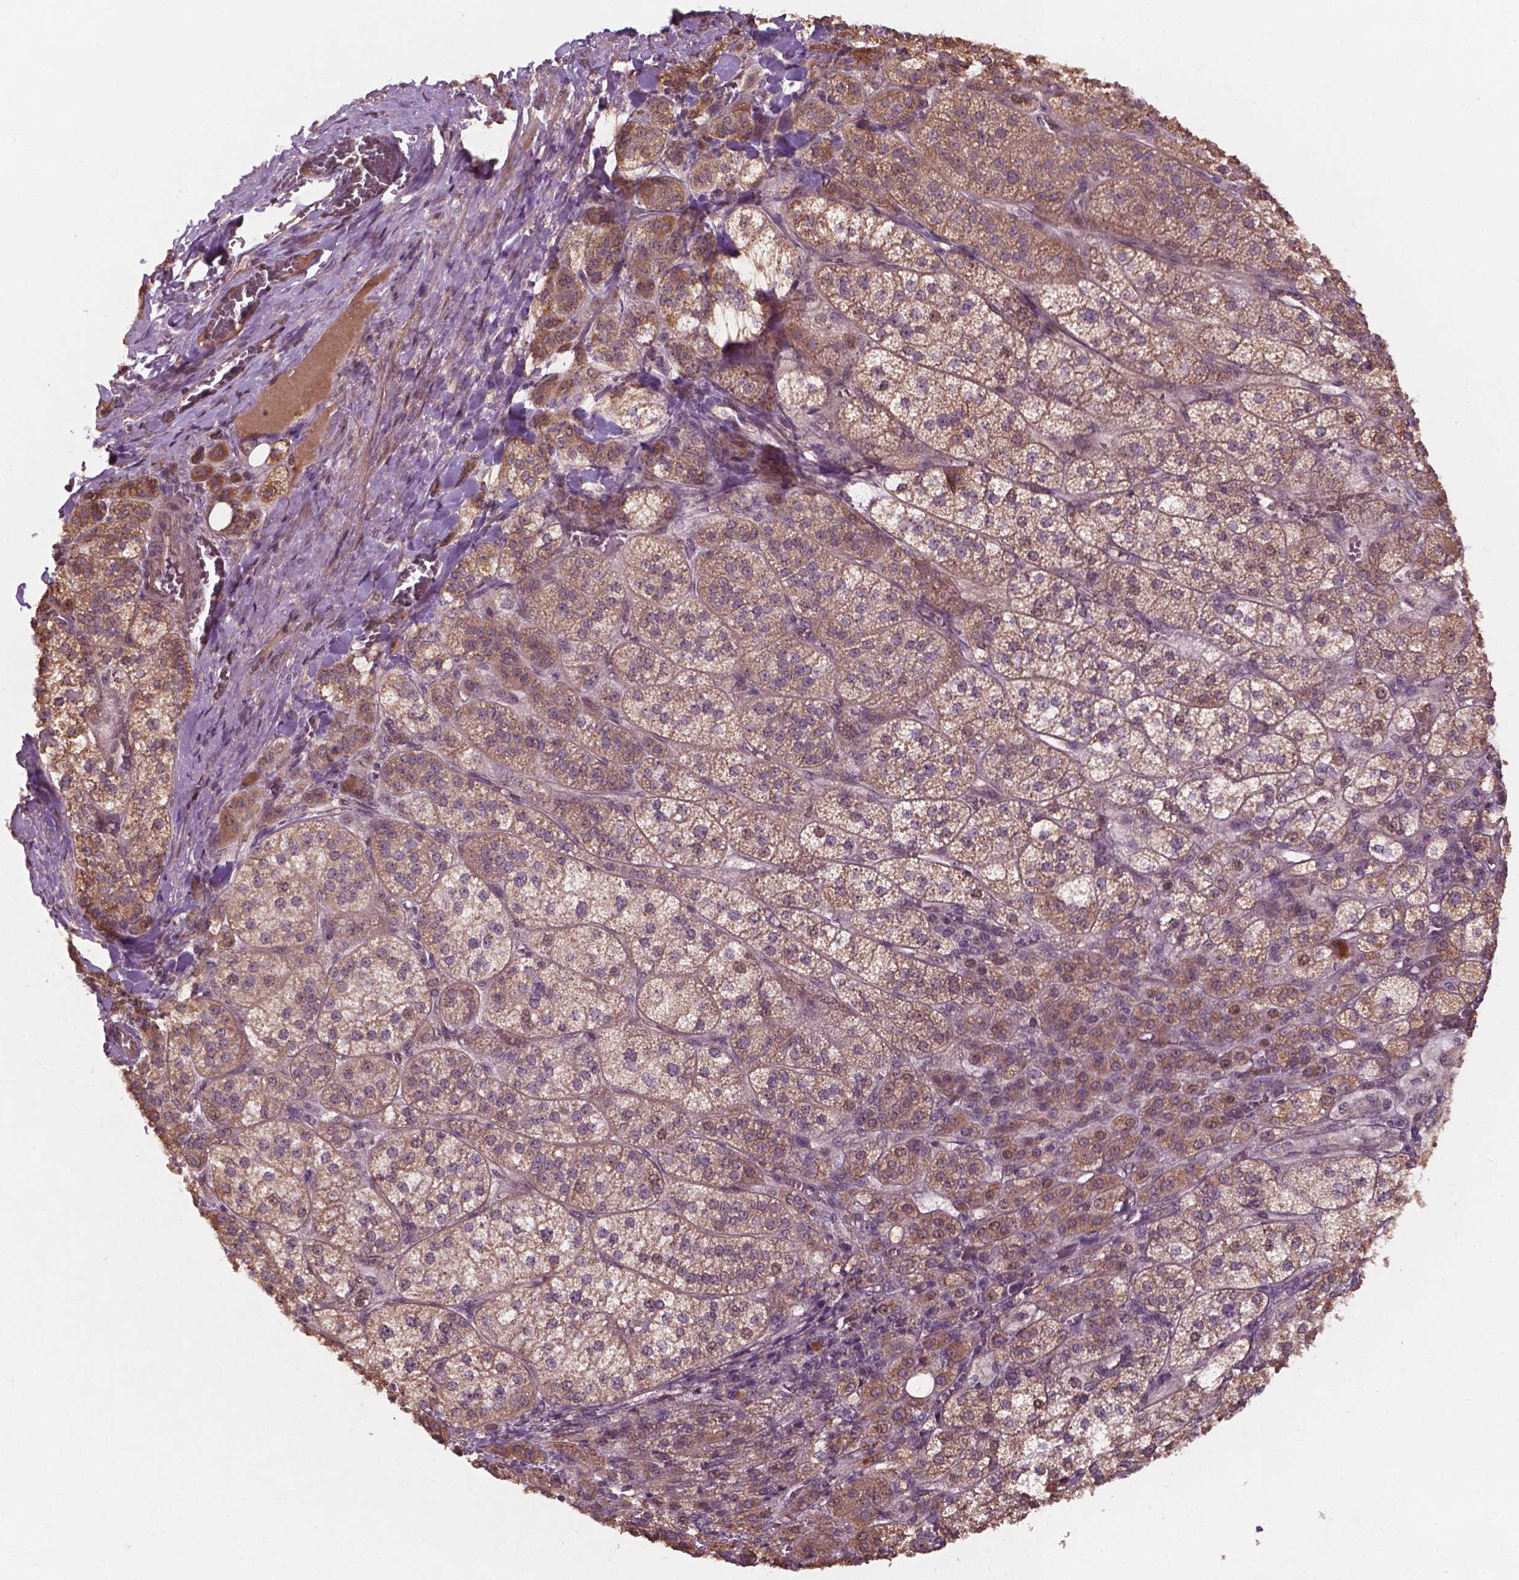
{"staining": {"intensity": "moderate", "quantity": ">75%", "location": "cytoplasmic/membranous"}, "tissue": "adrenal gland", "cell_type": "Glandular cells", "image_type": "normal", "snomed": [{"axis": "morphology", "description": "Normal tissue, NOS"}, {"axis": "topography", "description": "Adrenal gland"}], "caption": "A brown stain labels moderate cytoplasmic/membranous positivity of a protein in glandular cells of benign adrenal gland. The staining is performed using DAB brown chromogen to label protein expression. The nuclei are counter-stained blue using hematoxylin.", "gene": "CDC42BPA", "patient": {"sex": "female", "age": 60}}